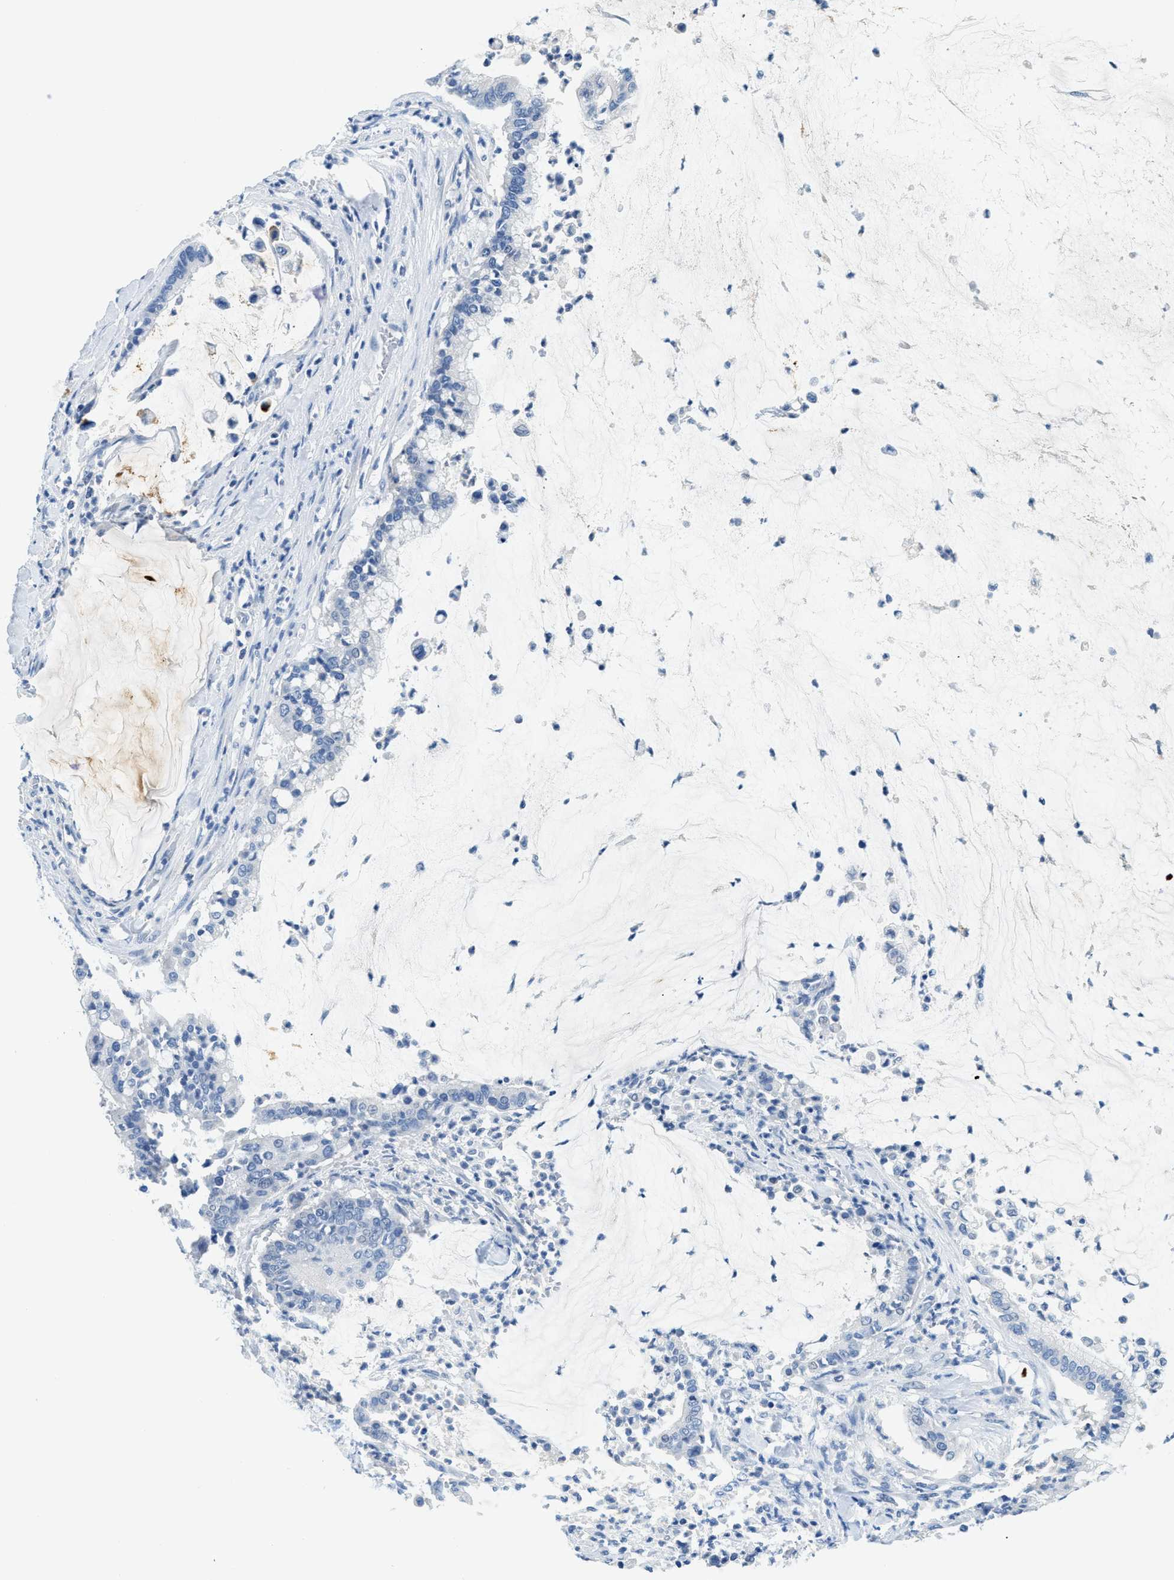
{"staining": {"intensity": "negative", "quantity": "none", "location": "none"}, "tissue": "pancreatic cancer", "cell_type": "Tumor cells", "image_type": "cancer", "snomed": [{"axis": "morphology", "description": "Adenocarcinoma, NOS"}, {"axis": "topography", "description": "Pancreas"}], "caption": "Human pancreatic cancer (adenocarcinoma) stained for a protein using IHC reveals no positivity in tumor cells.", "gene": "MBL2", "patient": {"sex": "male", "age": 41}}